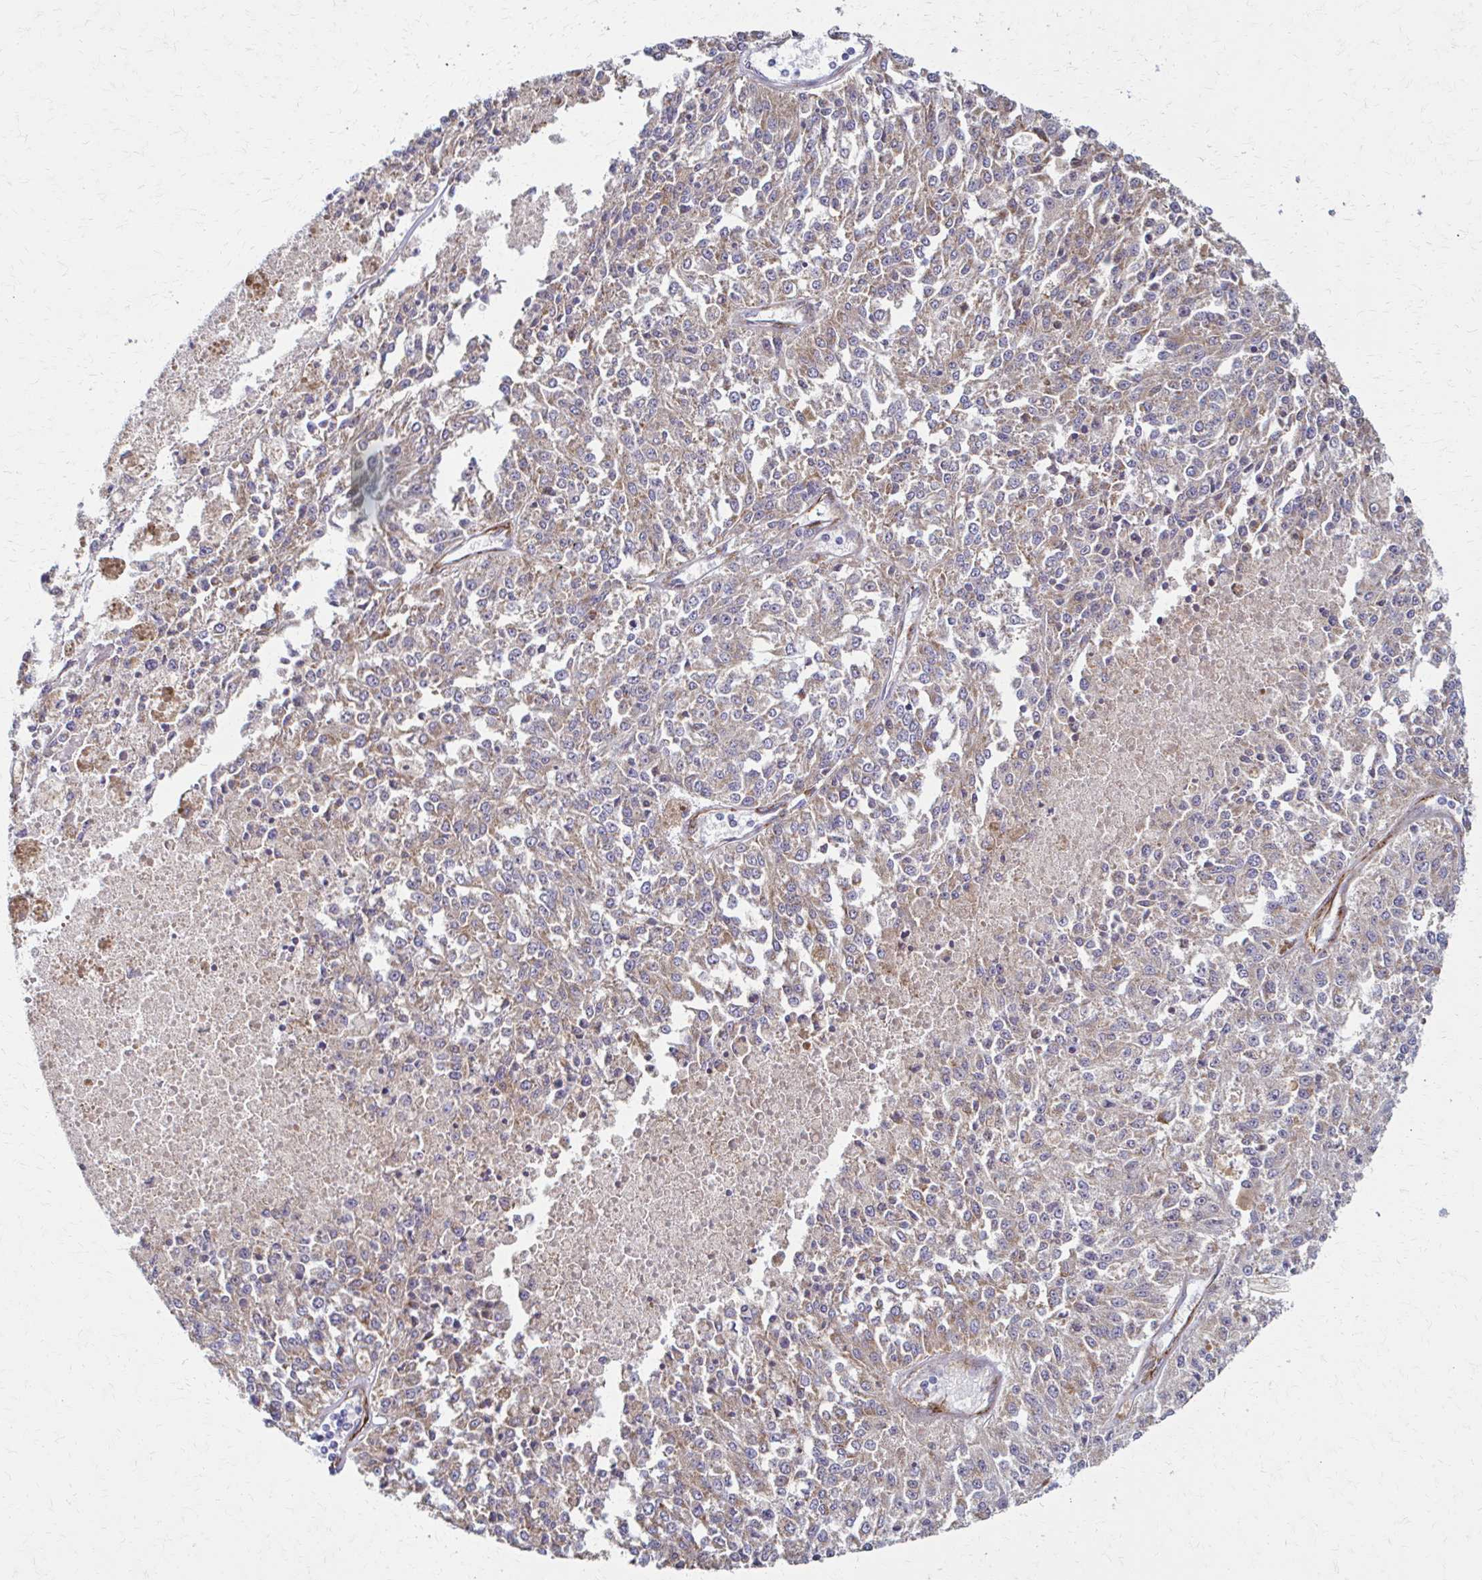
{"staining": {"intensity": "weak", "quantity": "25%-75%", "location": "cytoplasmic/membranous"}, "tissue": "melanoma", "cell_type": "Tumor cells", "image_type": "cancer", "snomed": [{"axis": "morphology", "description": "Malignant melanoma, Metastatic site"}, {"axis": "topography", "description": "Lymph node"}], "caption": "Human melanoma stained with a protein marker reveals weak staining in tumor cells.", "gene": "TIMMDC1", "patient": {"sex": "female", "age": 64}}